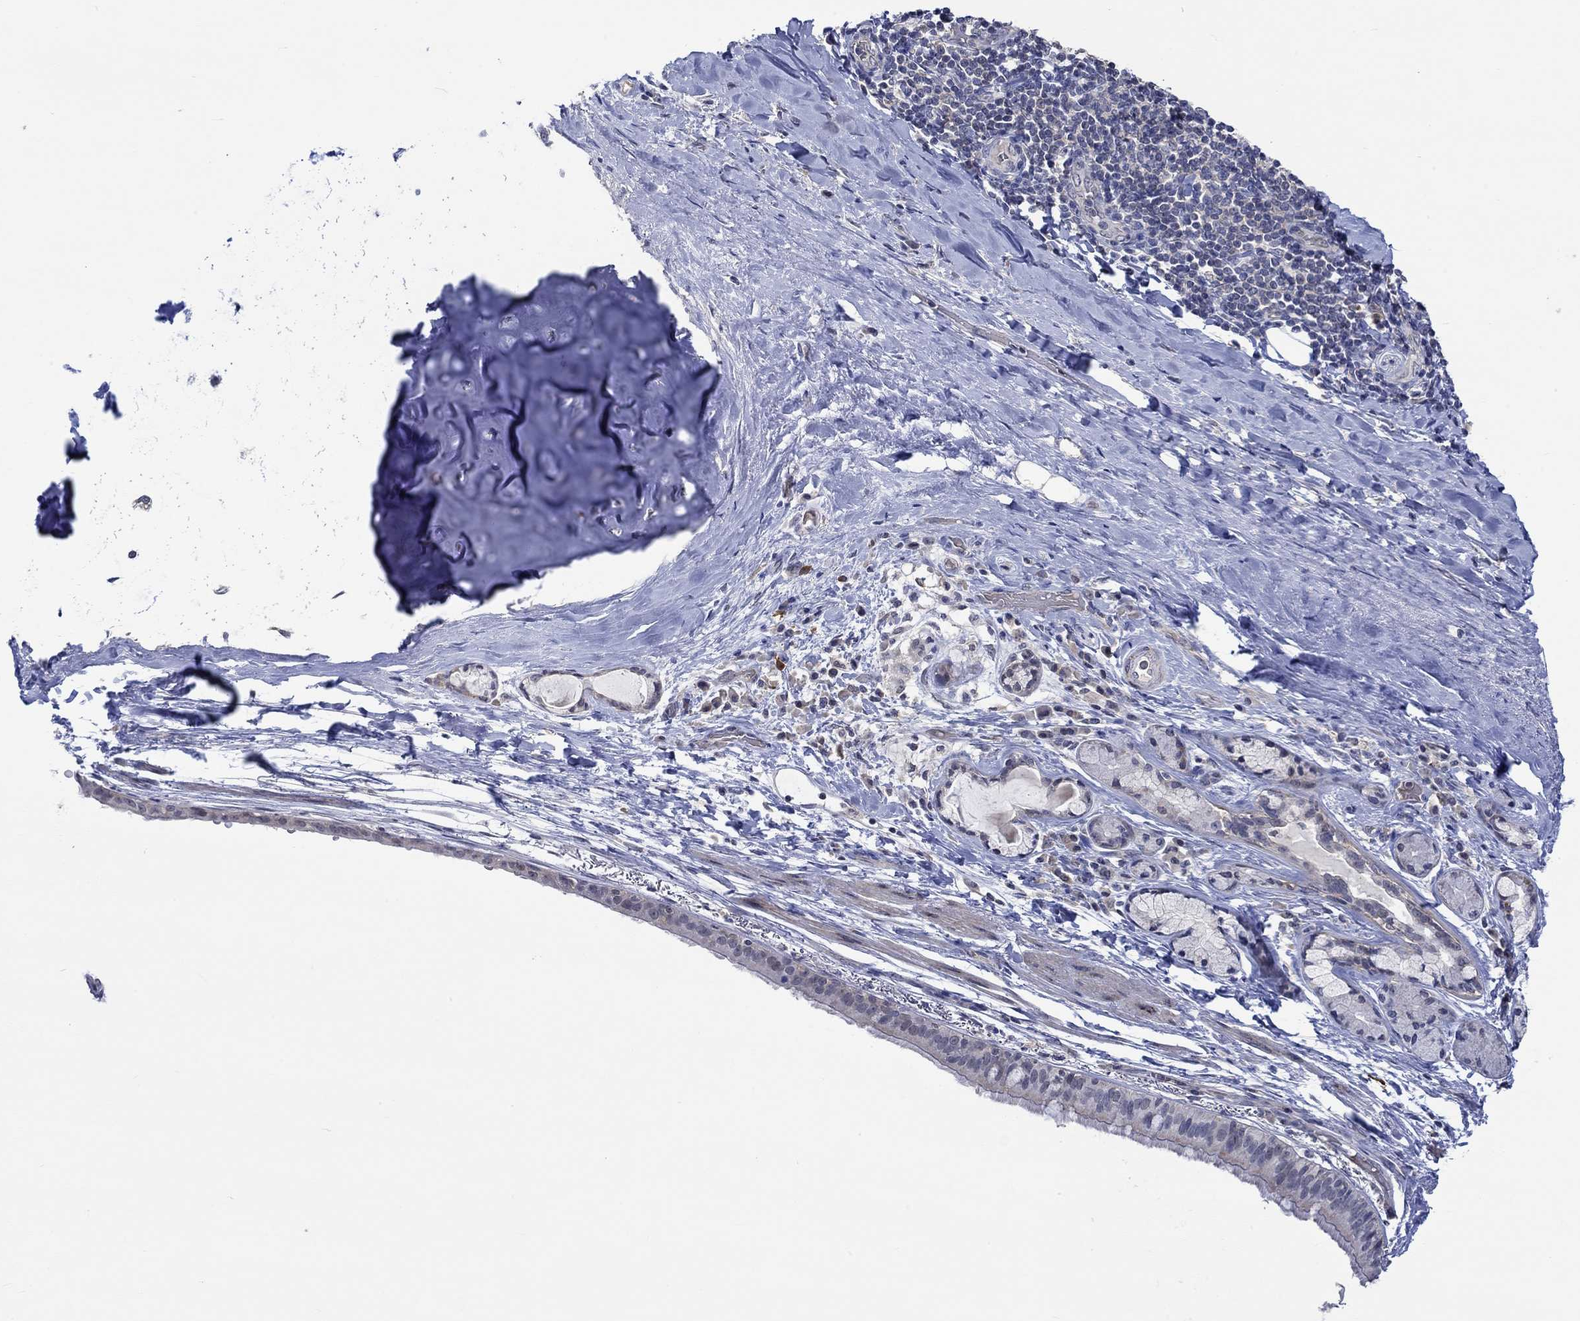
{"staining": {"intensity": "negative", "quantity": "none", "location": "none"}, "tissue": "bronchus", "cell_type": "Respiratory epithelial cells", "image_type": "normal", "snomed": [{"axis": "morphology", "description": "Normal tissue, NOS"}, {"axis": "morphology", "description": "Squamous cell carcinoma, NOS"}, {"axis": "topography", "description": "Bronchus"}, {"axis": "topography", "description": "Lung"}], "caption": "The immunohistochemistry (IHC) micrograph has no significant expression in respiratory epithelial cells of bronchus.", "gene": "WASF1", "patient": {"sex": "male", "age": 69}}